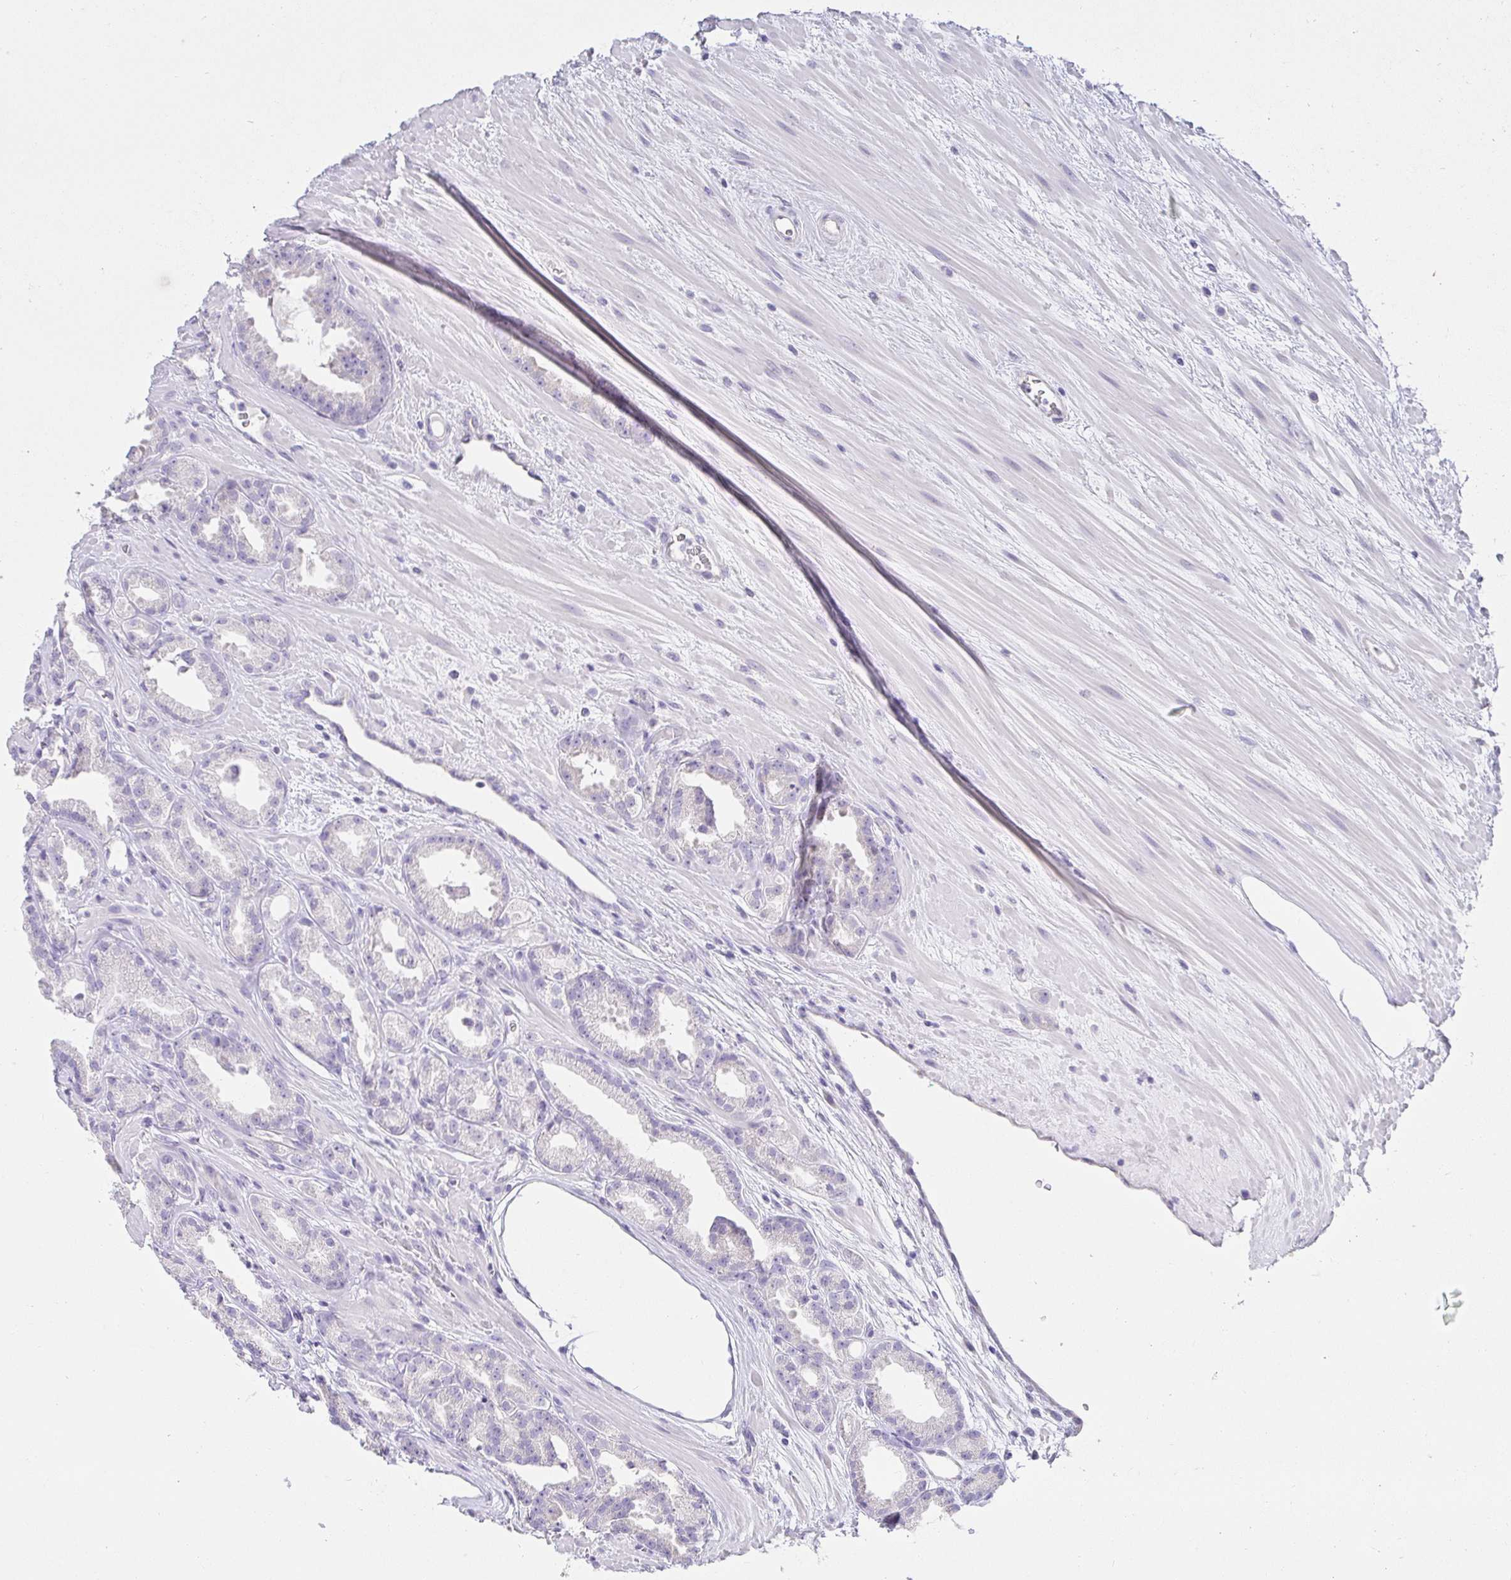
{"staining": {"intensity": "negative", "quantity": "none", "location": "none"}, "tissue": "prostate cancer", "cell_type": "Tumor cells", "image_type": "cancer", "snomed": [{"axis": "morphology", "description": "Adenocarcinoma, Low grade"}, {"axis": "topography", "description": "Prostate"}], "caption": "DAB (3,3'-diaminobenzidine) immunohistochemical staining of prostate adenocarcinoma (low-grade) reveals no significant expression in tumor cells. Brightfield microscopy of immunohistochemistry (IHC) stained with DAB (brown) and hematoxylin (blue), captured at high magnification.", "gene": "VGLL1", "patient": {"sex": "male", "age": 61}}